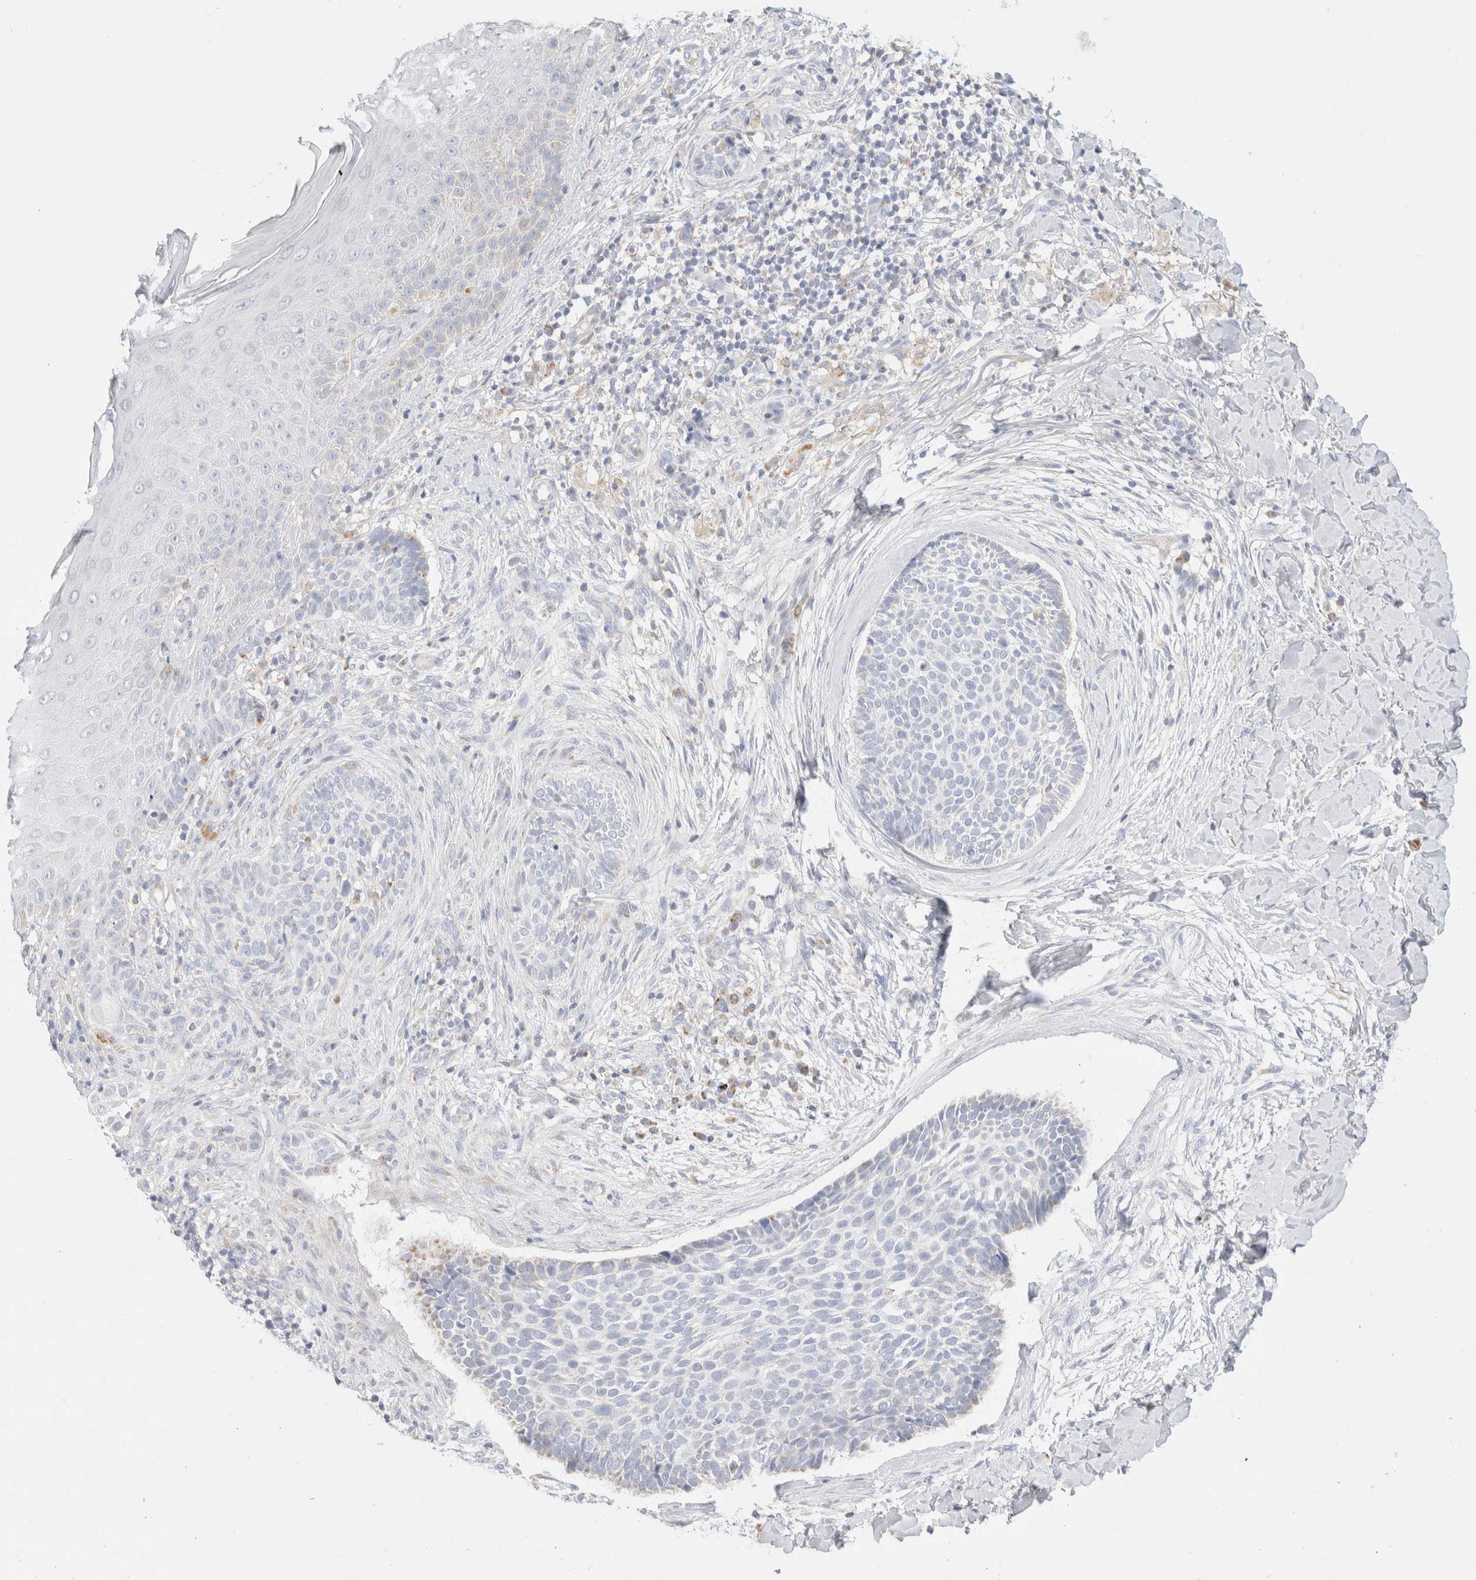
{"staining": {"intensity": "negative", "quantity": "none", "location": "none"}, "tissue": "skin cancer", "cell_type": "Tumor cells", "image_type": "cancer", "snomed": [{"axis": "morphology", "description": "Normal tissue, NOS"}, {"axis": "morphology", "description": "Basal cell carcinoma"}, {"axis": "topography", "description": "Skin"}], "caption": "Immunohistochemistry (IHC) histopathology image of neoplastic tissue: skin cancer stained with DAB reveals no significant protein staining in tumor cells.", "gene": "ATP6V1C1", "patient": {"sex": "male", "age": 67}}